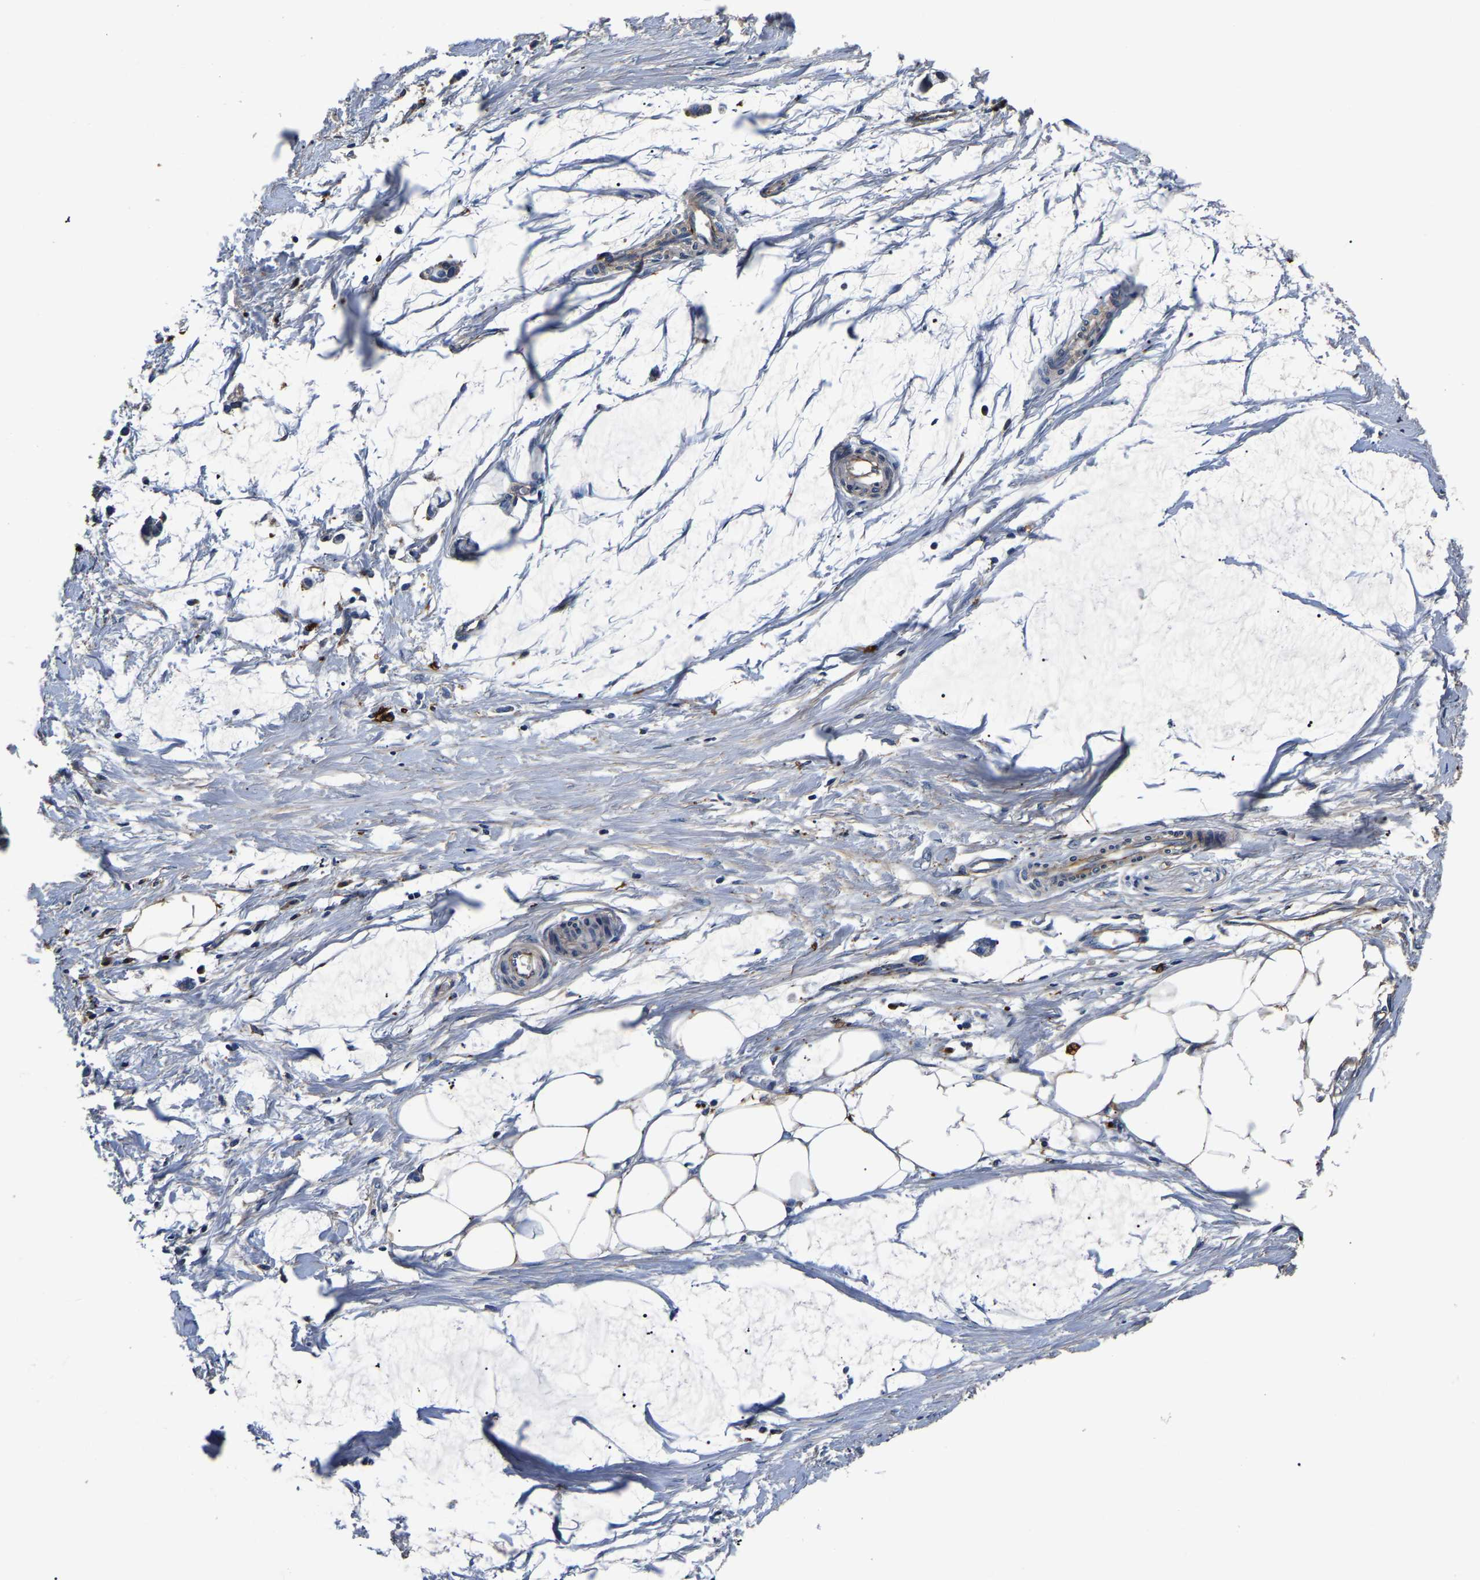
{"staining": {"intensity": "weak", "quantity": "25%-75%", "location": "cytoplasmic/membranous"}, "tissue": "adipose tissue", "cell_type": "Adipocytes", "image_type": "normal", "snomed": [{"axis": "morphology", "description": "Normal tissue, NOS"}, {"axis": "morphology", "description": "Adenocarcinoma, NOS"}, {"axis": "topography", "description": "Colon"}, {"axis": "topography", "description": "Peripheral nerve tissue"}], "caption": "A brown stain labels weak cytoplasmic/membranous positivity of a protein in adipocytes of benign adipose tissue.", "gene": "SH3GLB1", "patient": {"sex": "male", "age": 14}}